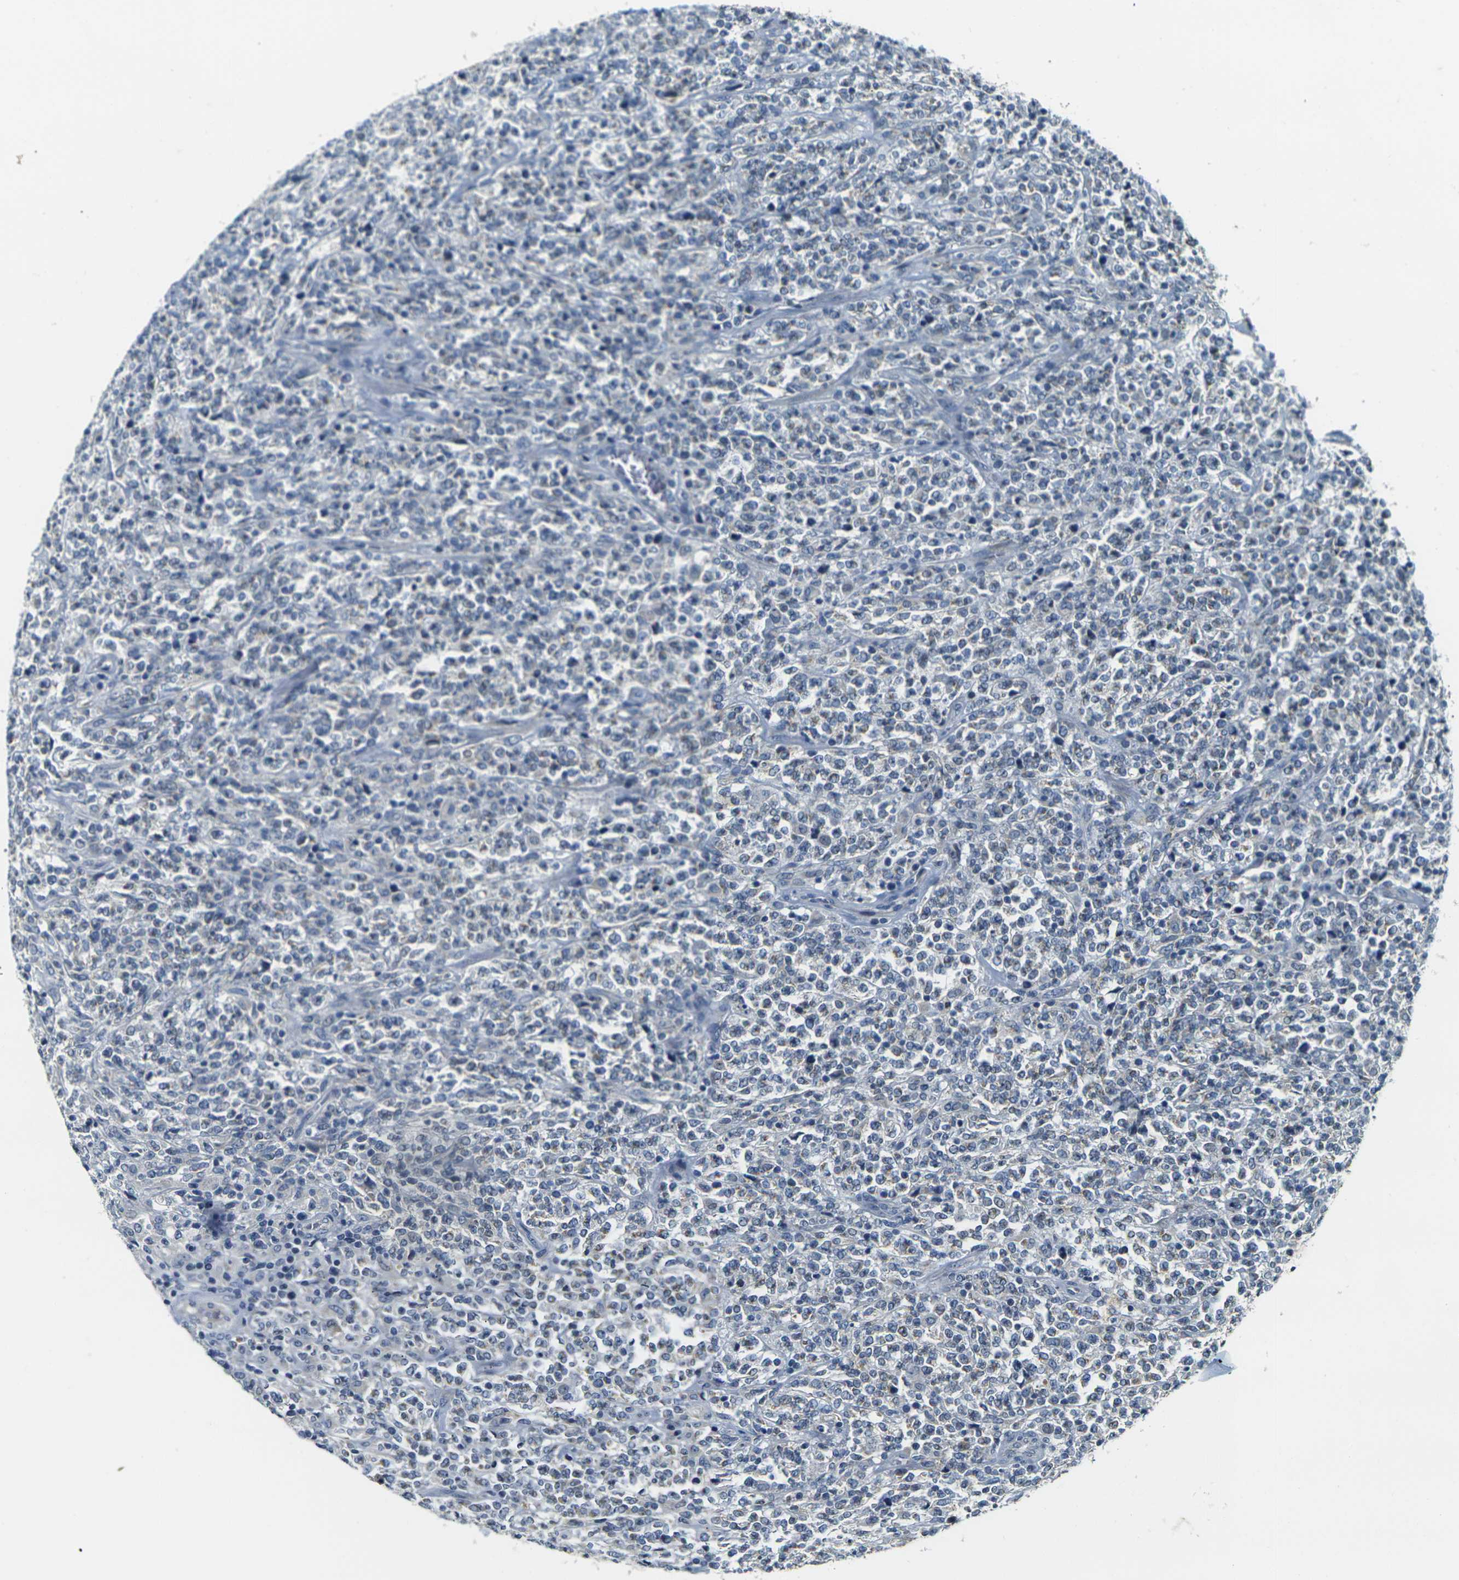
{"staining": {"intensity": "negative", "quantity": "none", "location": "none"}, "tissue": "lymphoma", "cell_type": "Tumor cells", "image_type": "cancer", "snomed": [{"axis": "morphology", "description": "Malignant lymphoma, non-Hodgkin's type, High grade"}, {"axis": "topography", "description": "Soft tissue"}], "caption": "Immunohistochemistry (IHC) micrograph of neoplastic tissue: malignant lymphoma, non-Hodgkin's type (high-grade) stained with DAB exhibits no significant protein staining in tumor cells. The staining is performed using DAB (3,3'-diaminobenzidine) brown chromogen with nuclei counter-stained in using hematoxylin.", "gene": "SHISAL2B", "patient": {"sex": "male", "age": 18}}